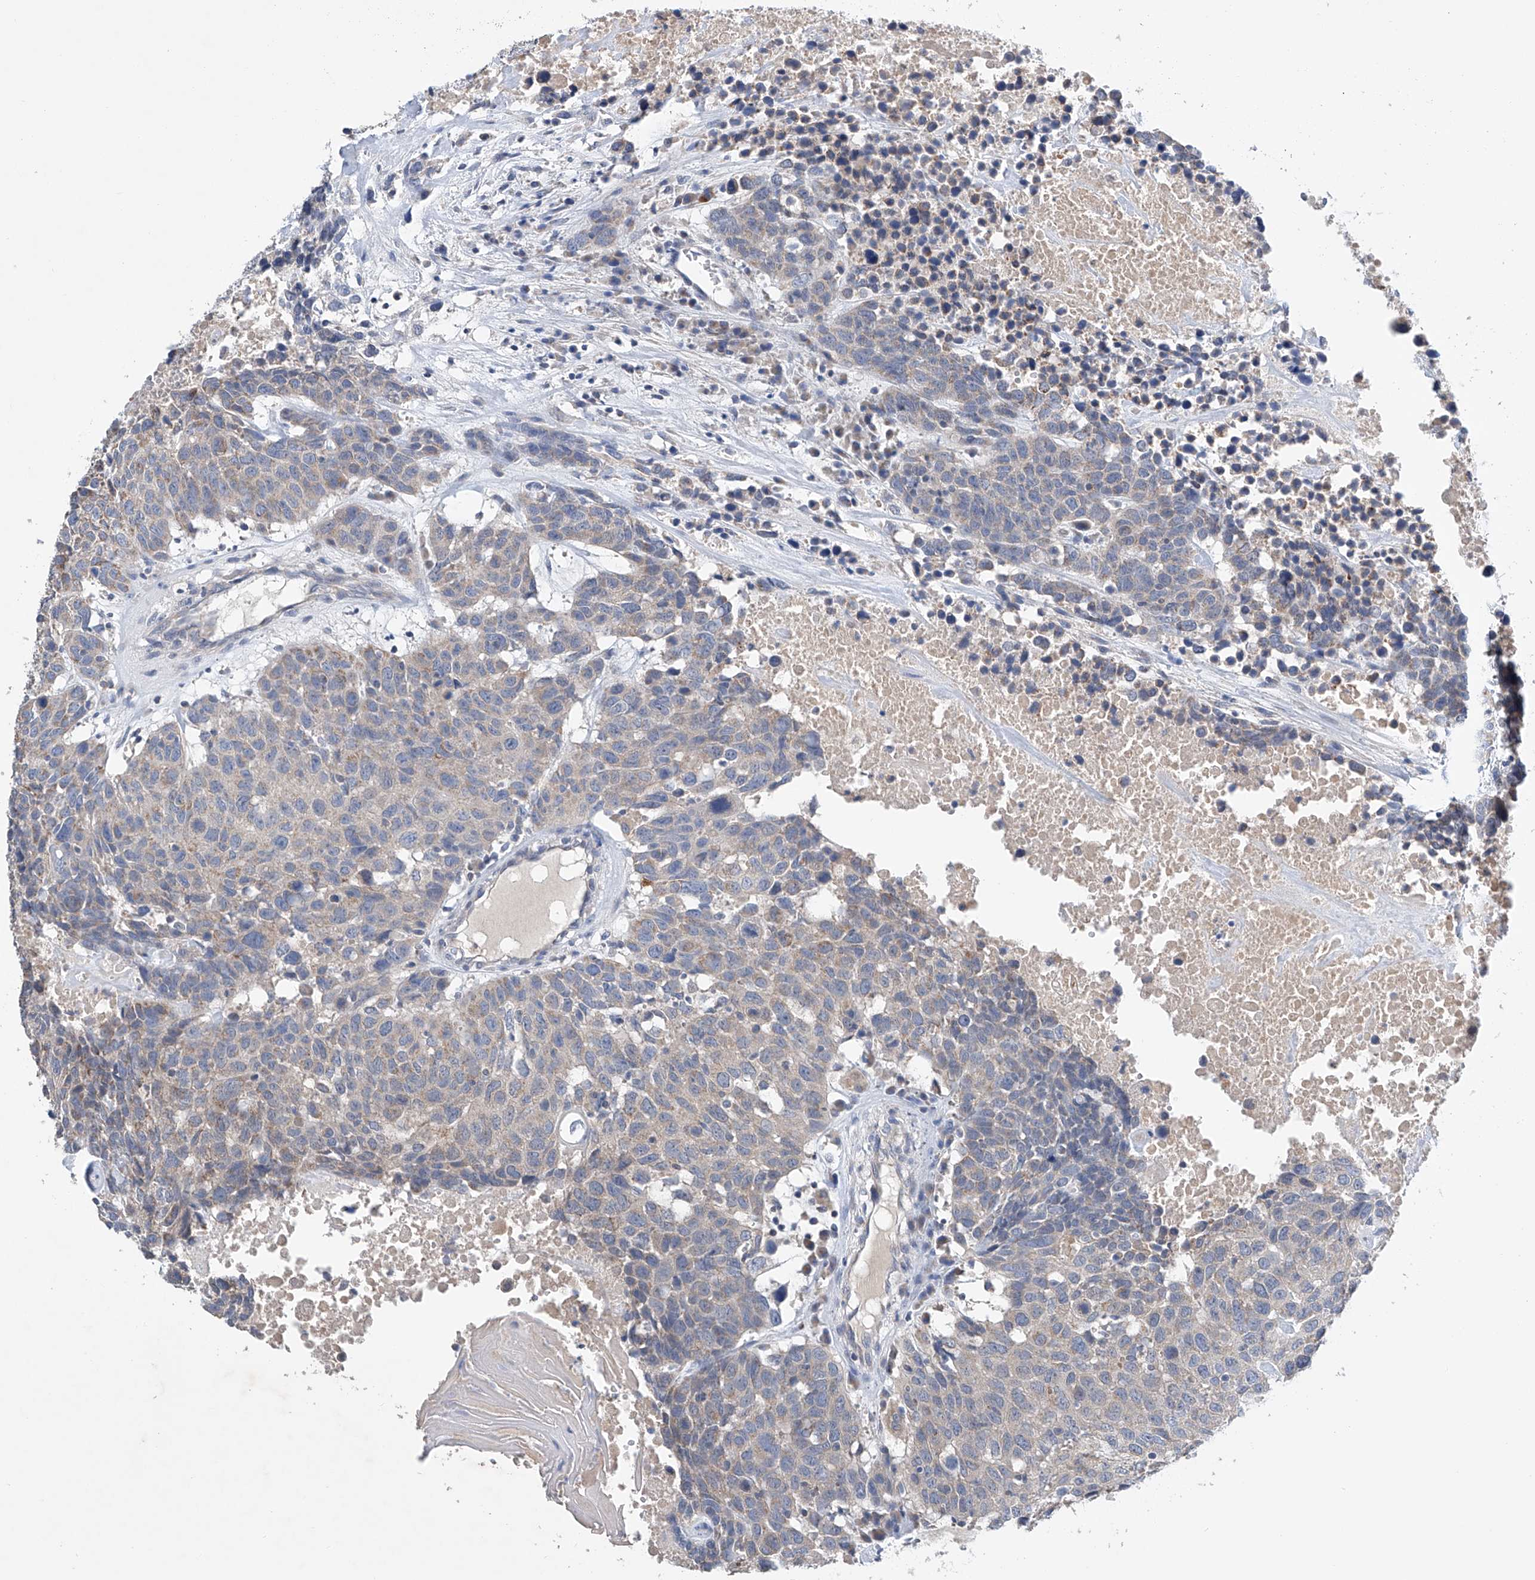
{"staining": {"intensity": "weak", "quantity": "<25%", "location": "cytoplasmic/membranous"}, "tissue": "head and neck cancer", "cell_type": "Tumor cells", "image_type": "cancer", "snomed": [{"axis": "morphology", "description": "Squamous cell carcinoma, NOS"}, {"axis": "topography", "description": "Head-Neck"}], "caption": "DAB immunohistochemical staining of squamous cell carcinoma (head and neck) reveals no significant expression in tumor cells. (Stains: DAB immunohistochemistry with hematoxylin counter stain, Microscopy: brightfield microscopy at high magnification).", "gene": "GPC4", "patient": {"sex": "male", "age": 66}}